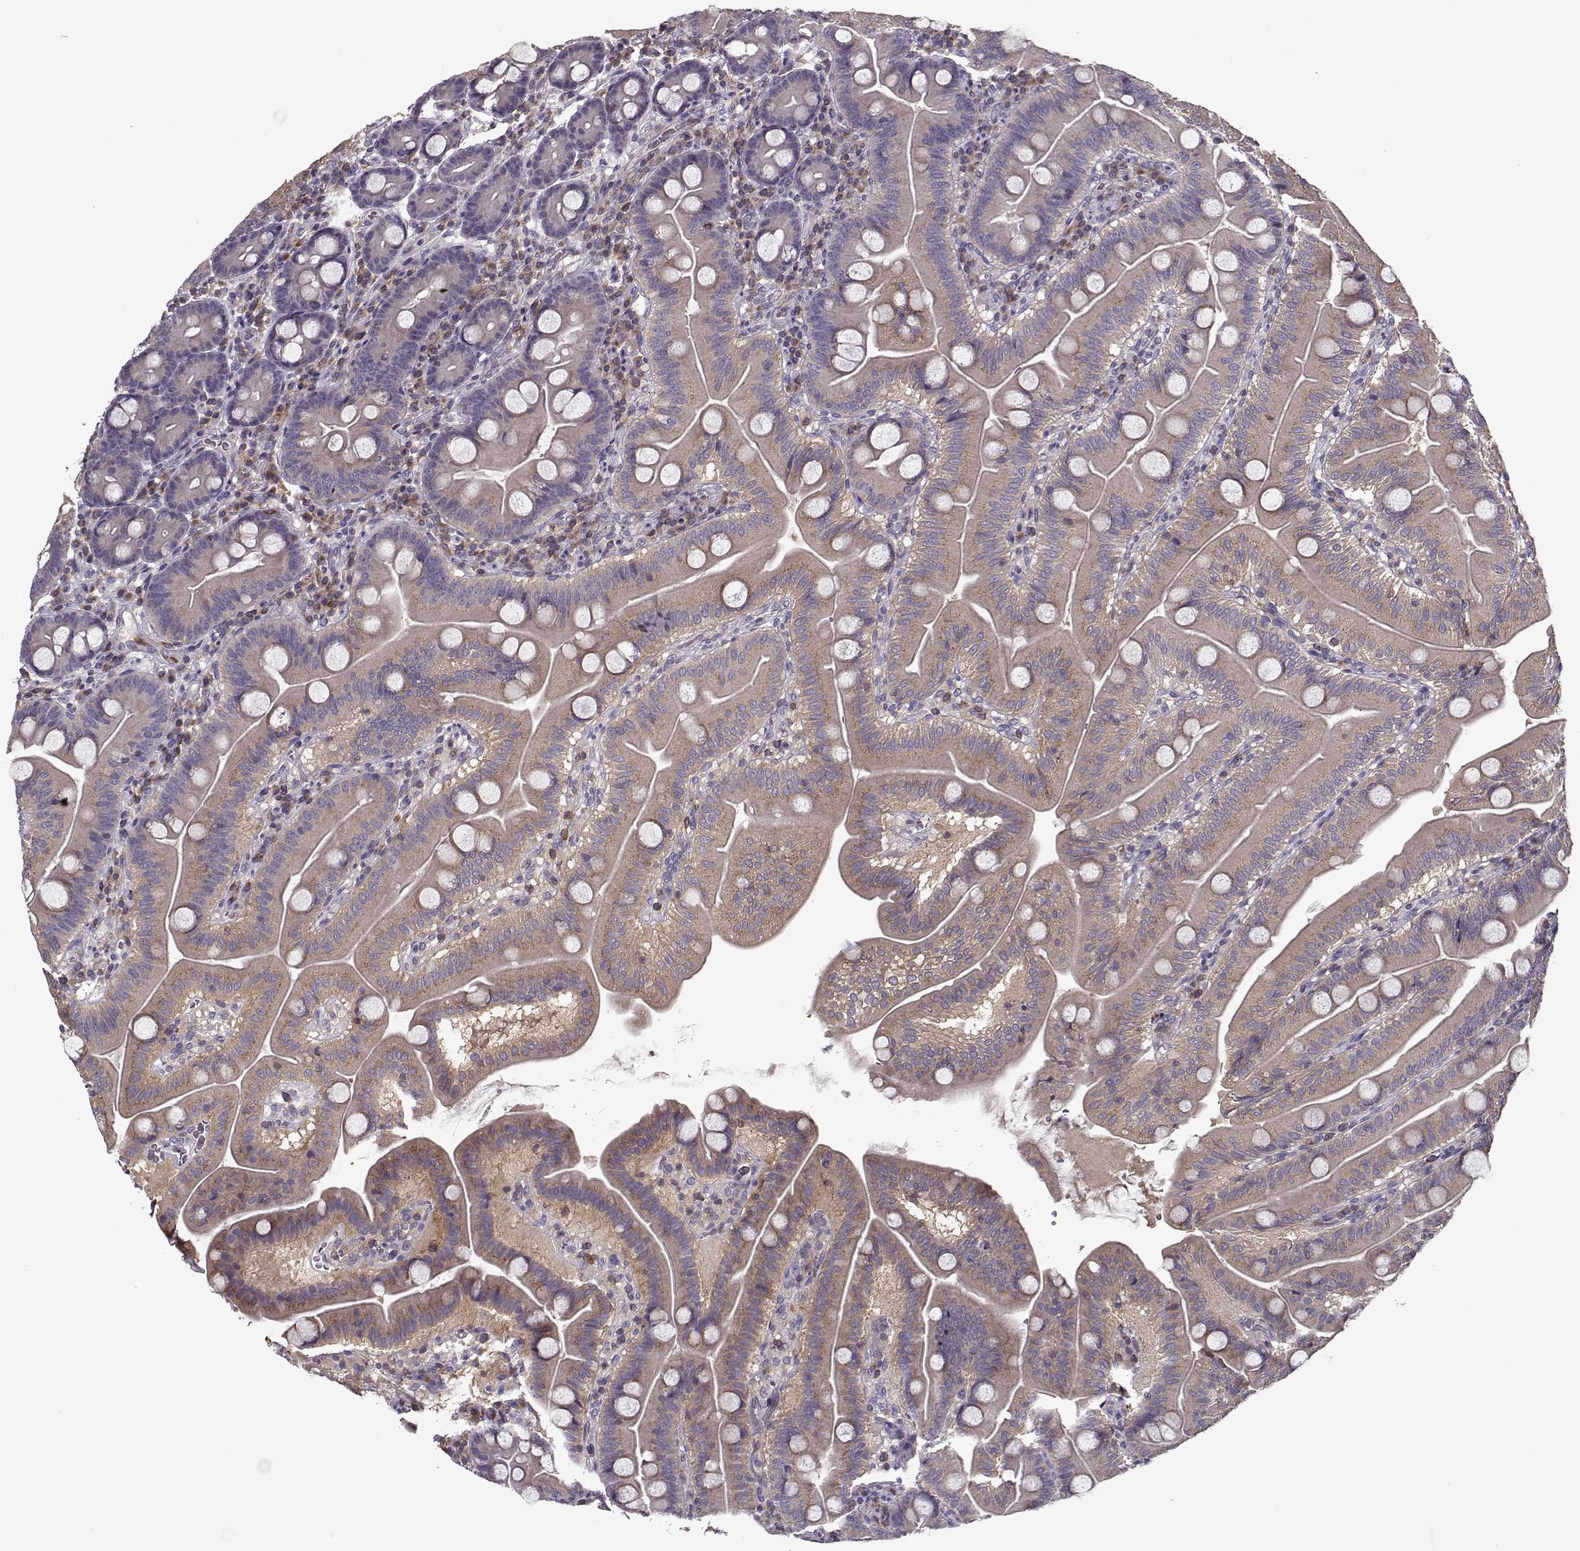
{"staining": {"intensity": "moderate", "quantity": "25%-75%", "location": "cytoplasmic/membranous"}, "tissue": "duodenum", "cell_type": "Glandular cells", "image_type": "normal", "snomed": [{"axis": "morphology", "description": "Normal tissue, NOS"}, {"axis": "topography", "description": "Duodenum"}], "caption": "The photomicrograph displays immunohistochemical staining of benign duodenum. There is moderate cytoplasmic/membranous positivity is identified in about 25%-75% of glandular cells.", "gene": "UNC13D", "patient": {"sex": "male", "age": 59}}